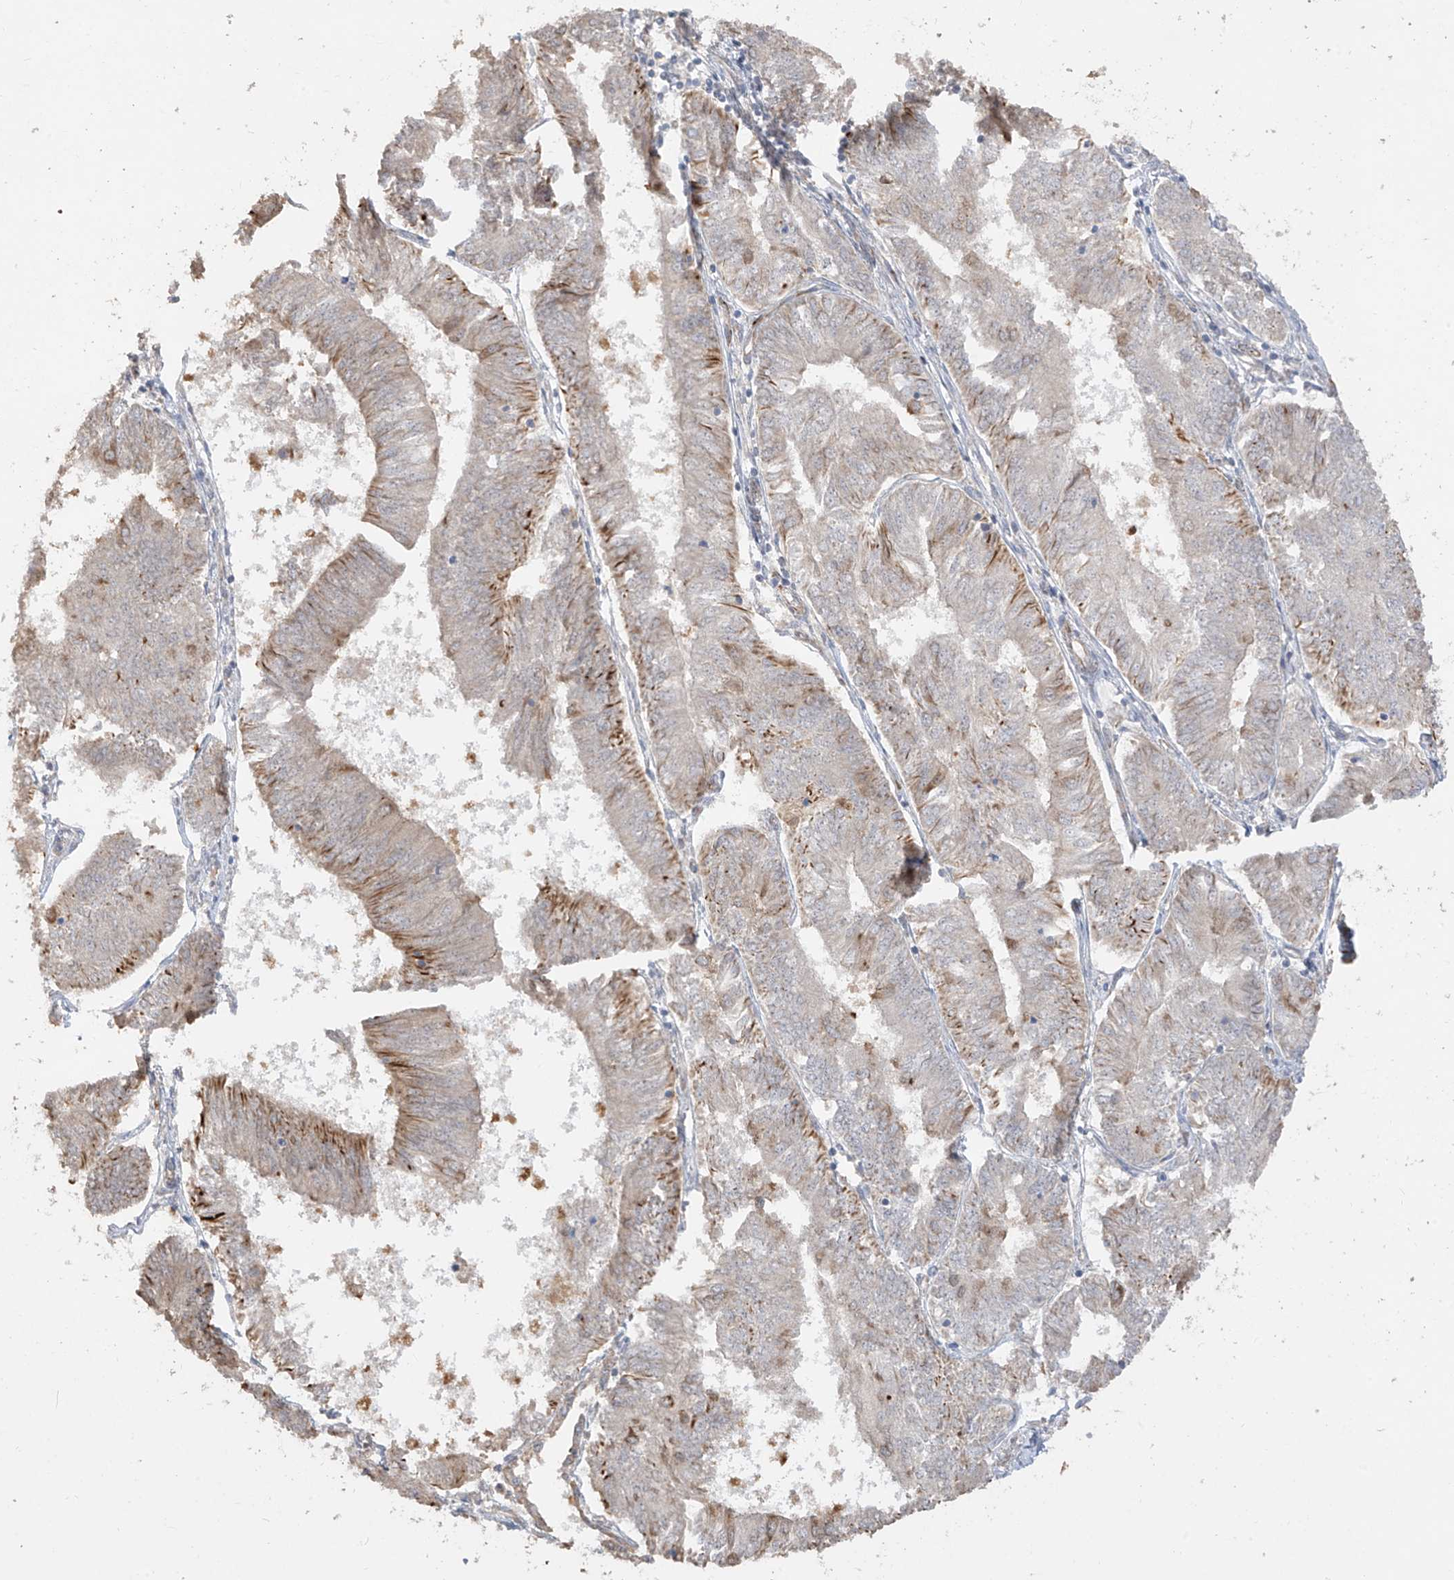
{"staining": {"intensity": "moderate", "quantity": "25%-75%", "location": "cytoplasmic/membranous"}, "tissue": "endometrial cancer", "cell_type": "Tumor cells", "image_type": "cancer", "snomed": [{"axis": "morphology", "description": "Adenocarcinoma, NOS"}, {"axis": "topography", "description": "Endometrium"}], "caption": "Tumor cells display medium levels of moderate cytoplasmic/membranous positivity in about 25%-75% of cells in human endometrial cancer (adenocarcinoma). (brown staining indicates protein expression, while blue staining denotes nuclei).", "gene": "DCDC2", "patient": {"sex": "female", "age": 58}}